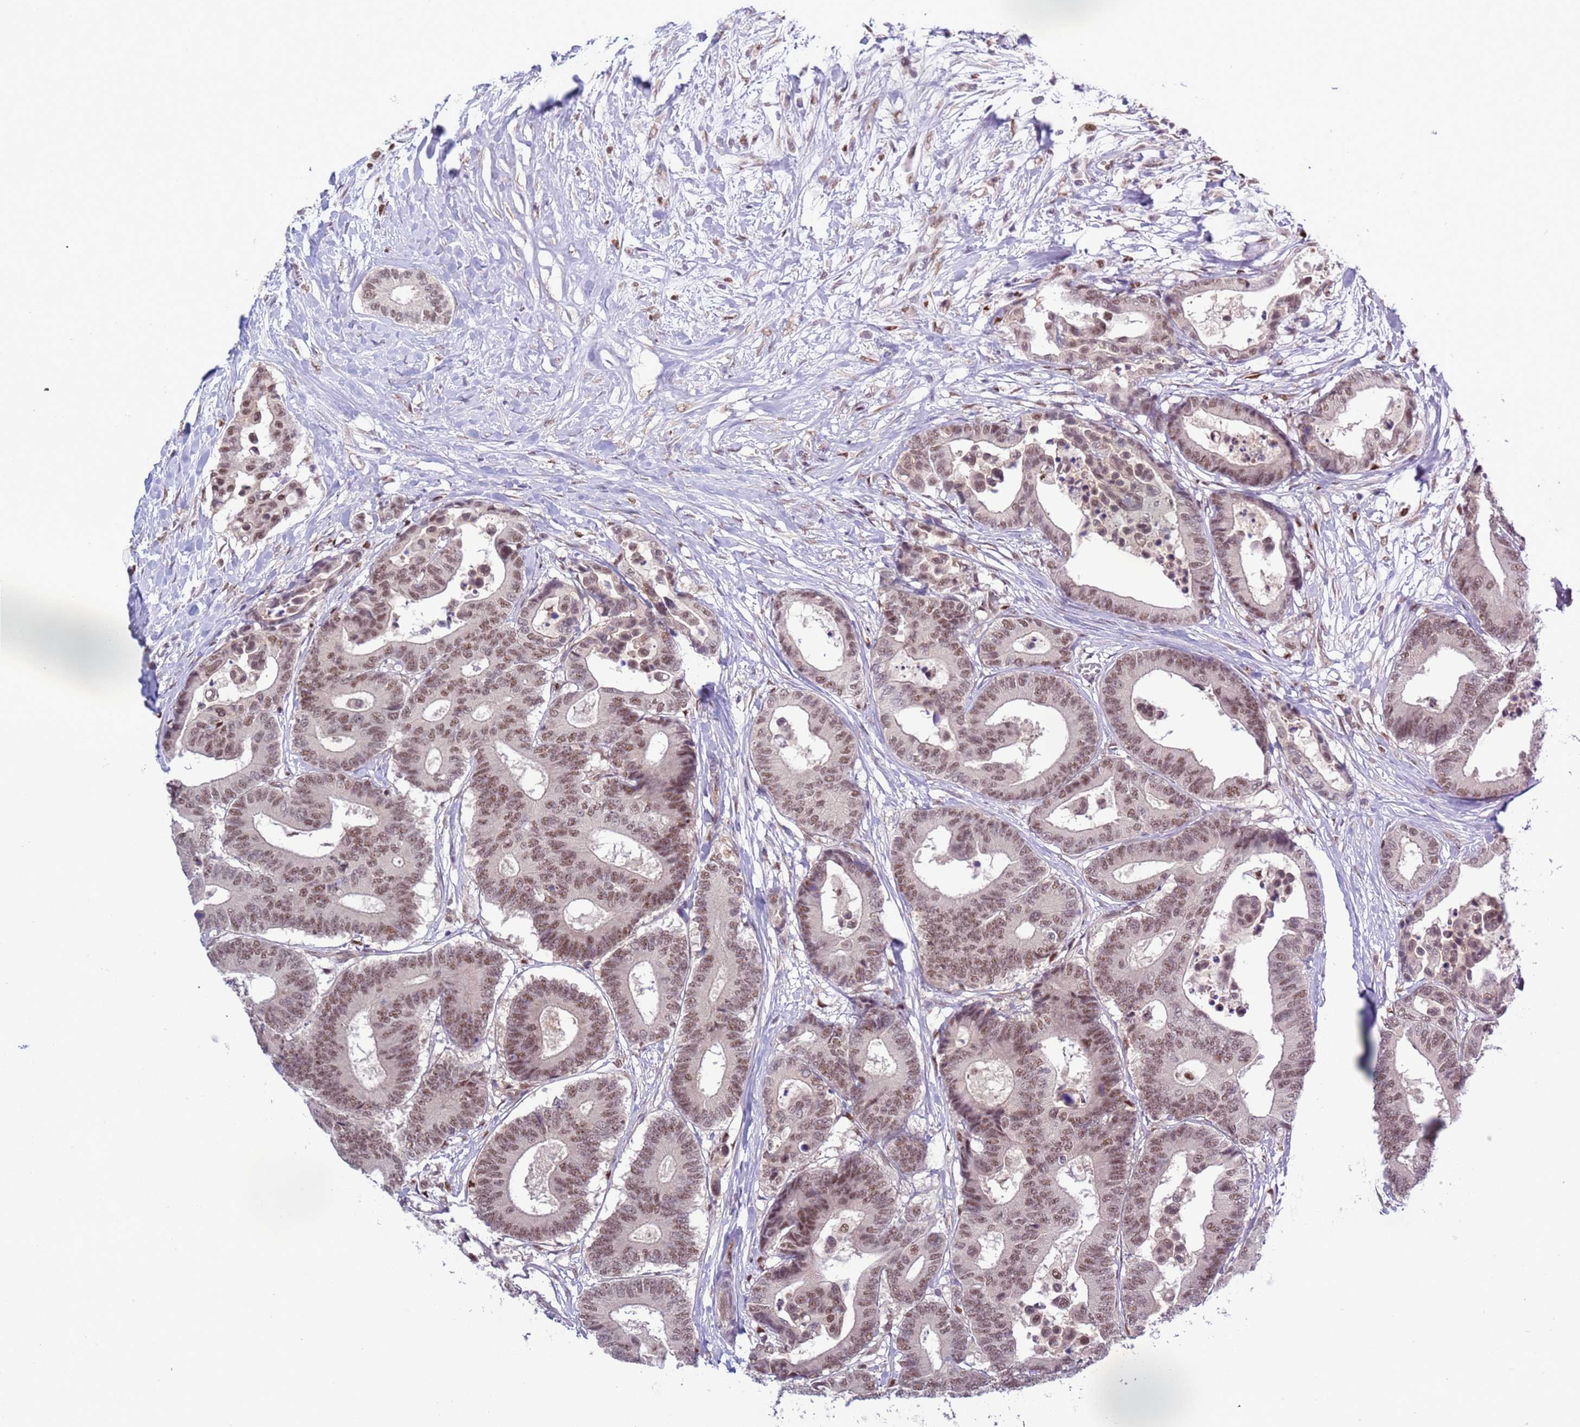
{"staining": {"intensity": "moderate", "quantity": ">75%", "location": "nuclear"}, "tissue": "colorectal cancer", "cell_type": "Tumor cells", "image_type": "cancer", "snomed": [{"axis": "morphology", "description": "Normal tissue, NOS"}, {"axis": "morphology", "description": "Adenocarcinoma, NOS"}, {"axis": "topography", "description": "Colon"}], "caption": "Adenocarcinoma (colorectal) was stained to show a protein in brown. There is medium levels of moderate nuclear positivity in approximately >75% of tumor cells. (DAB IHC with brightfield microscopy, high magnification).", "gene": "PRPF6", "patient": {"sex": "male", "age": 82}}